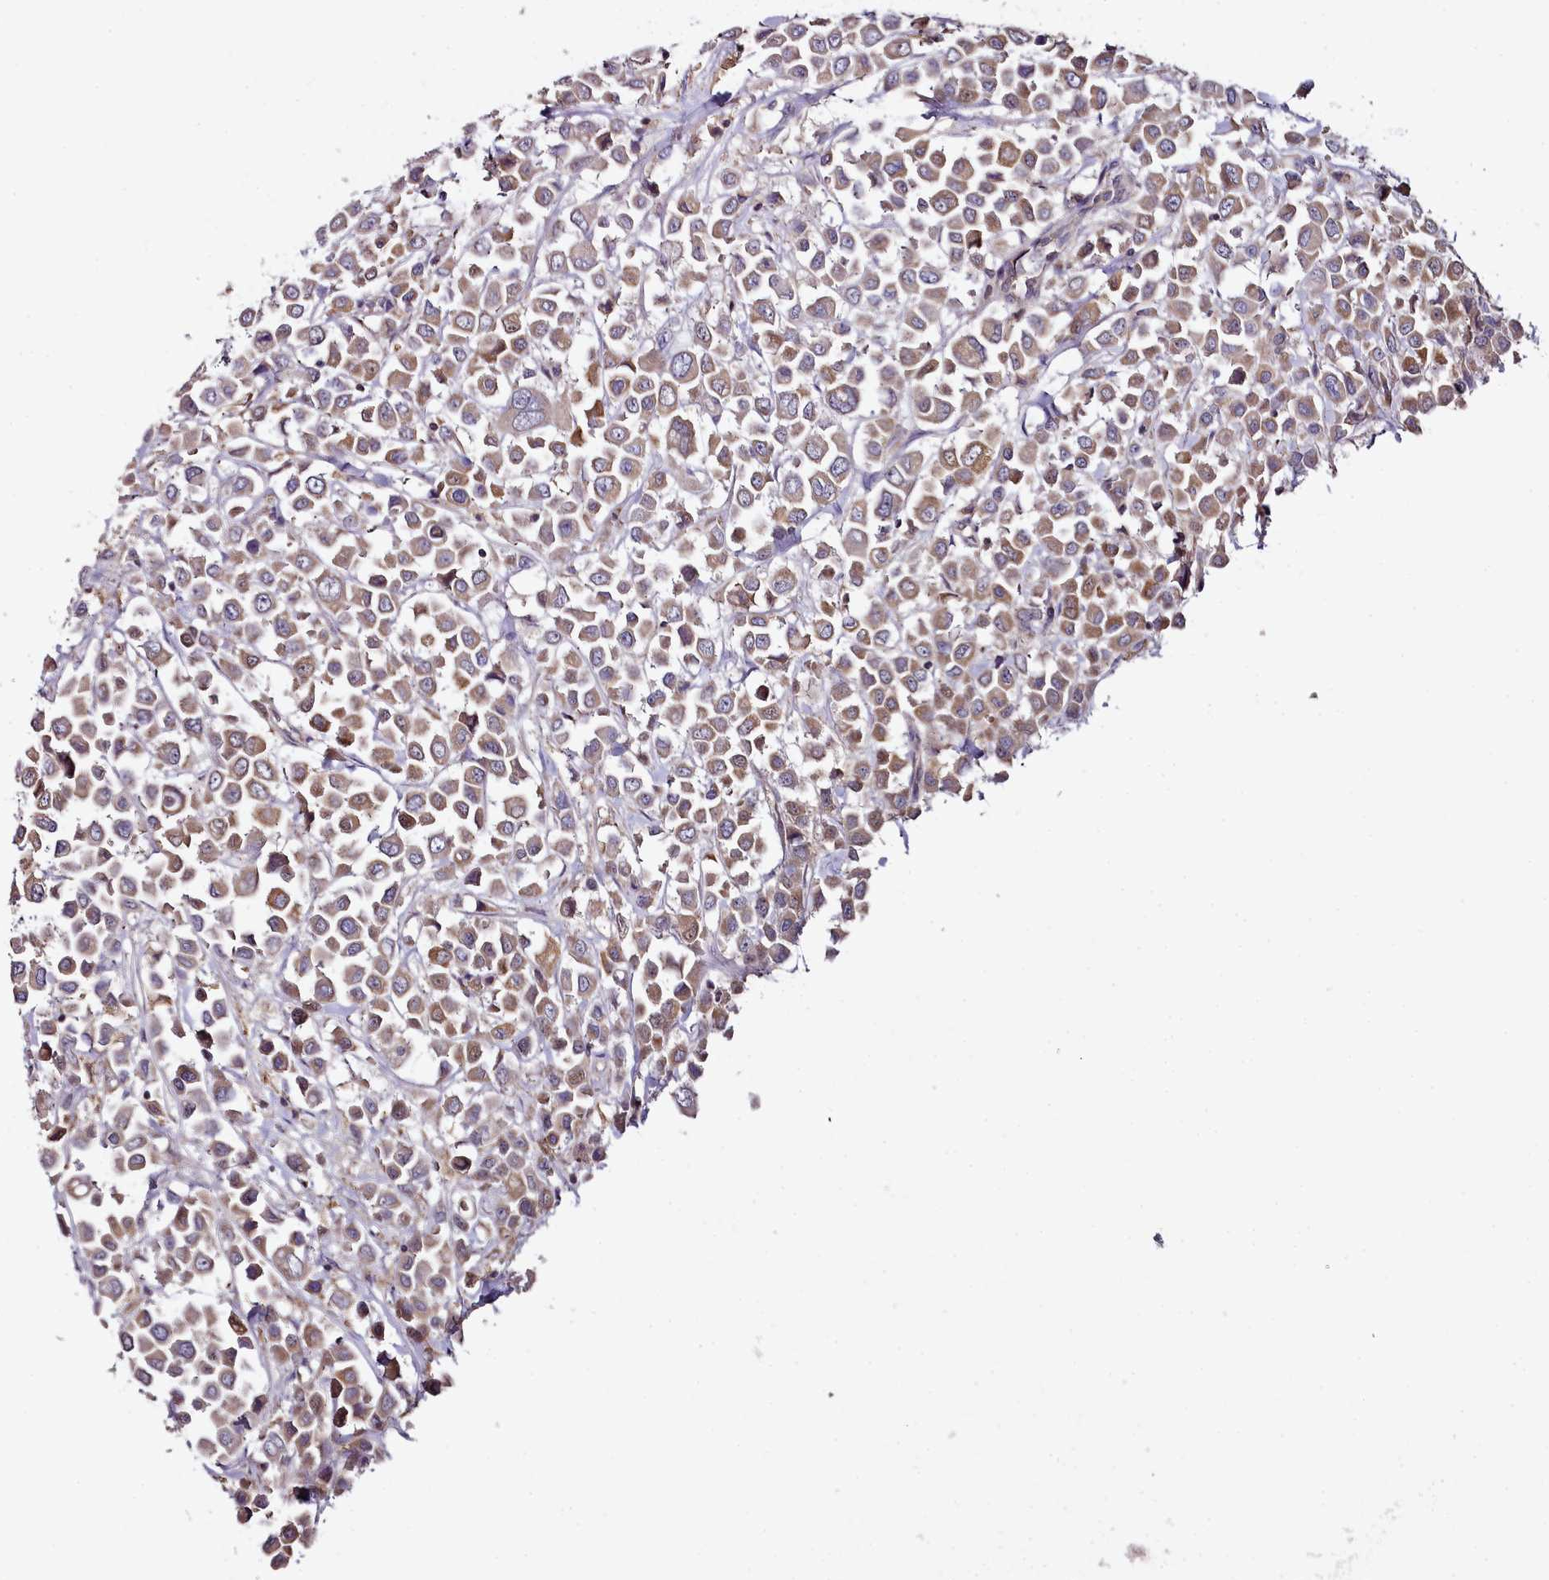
{"staining": {"intensity": "moderate", "quantity": ">75%", "location": "cytoplasmic/membranous"}, "tissue": "breast cancer", "cell_type": "Tumor cells", "image_type": "cancer", "snomed": [{"axis": "morphology", "description": "Duct carcinoma"}, {"axis": "topography", "description": "Breast"}], "caption": "This is an image of immunohistochemistry staining of invasive ductal carcinoma (breast), which shows moderate staining in the cytoplasmic/membranous of tumor cells.", "gene": "ACSS1", "patient": {"sex": "female", "age": 61}}